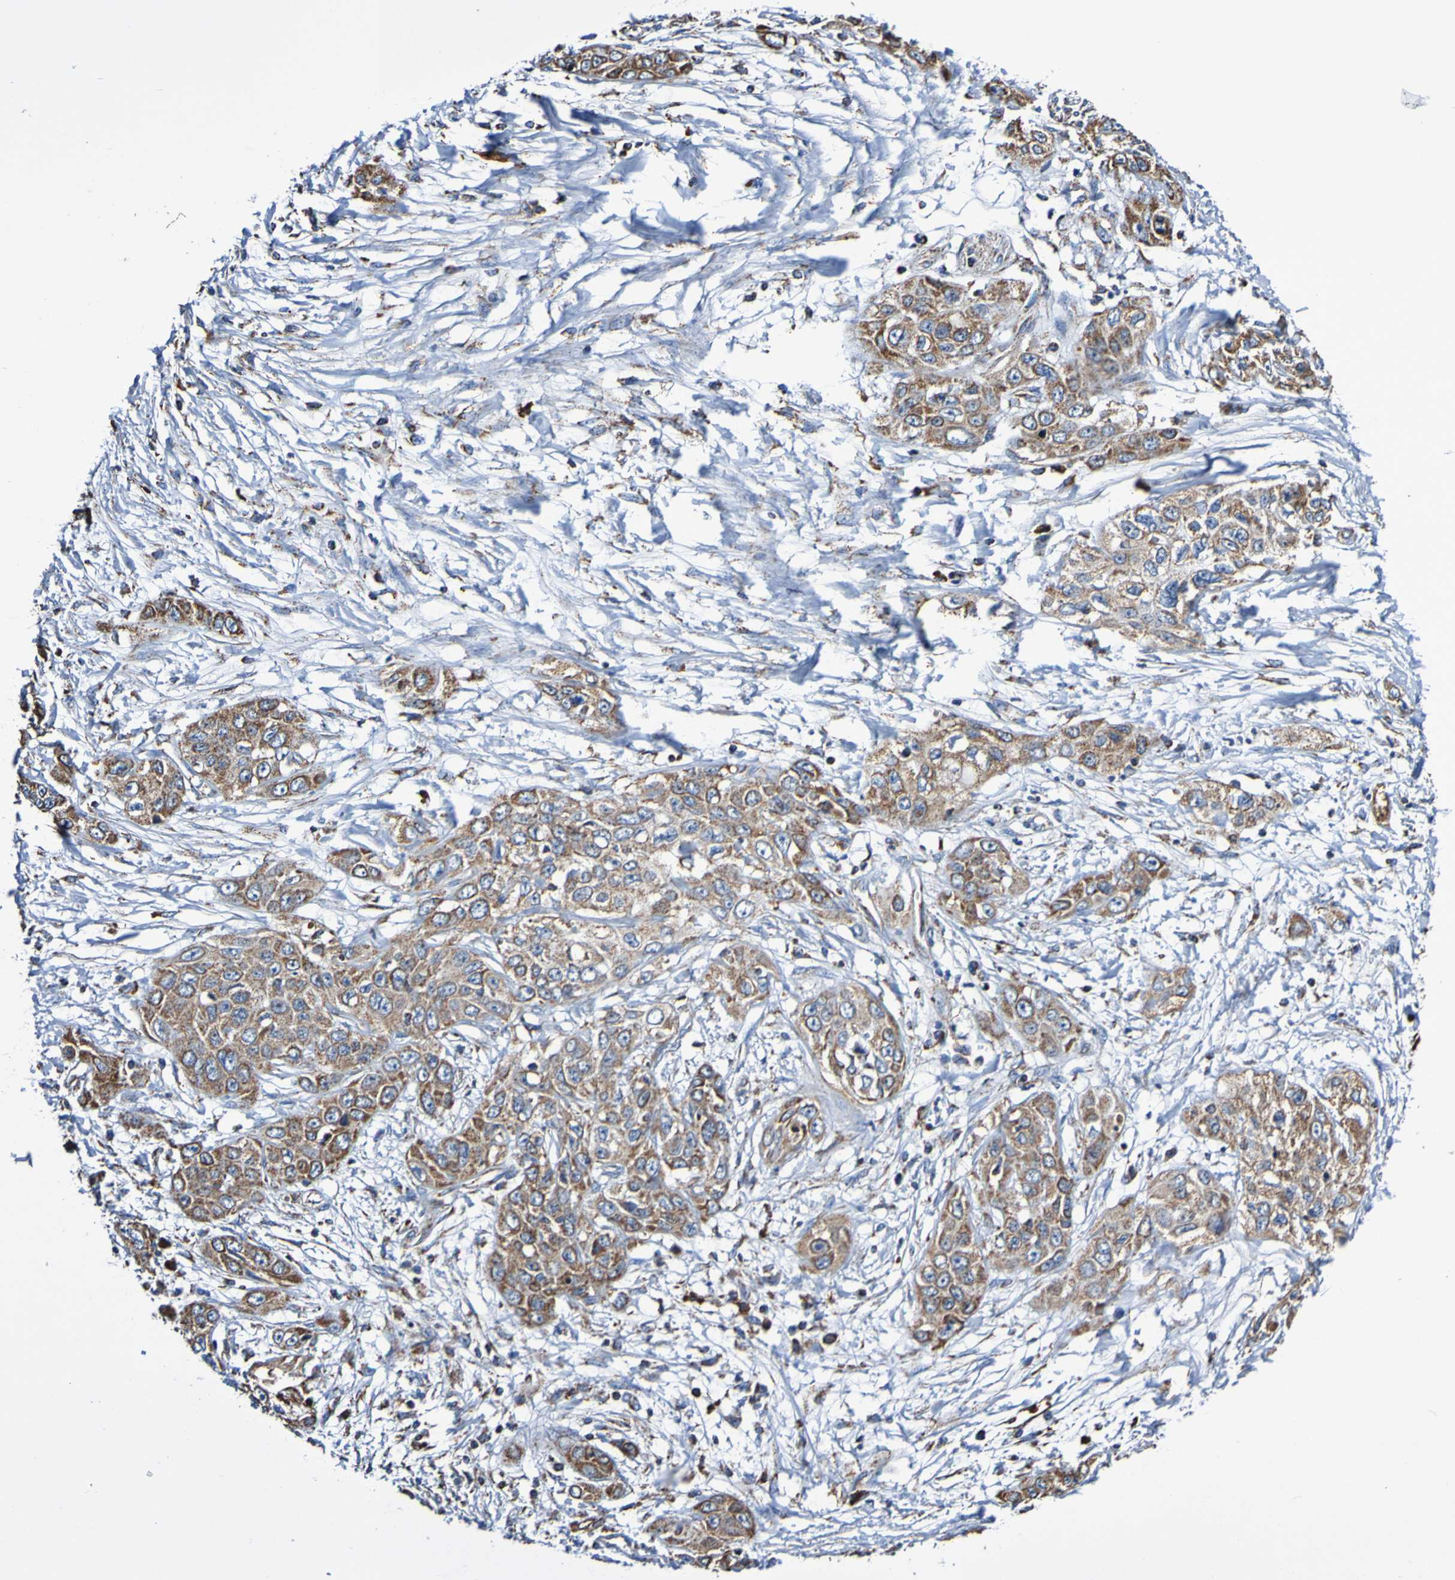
{"staining": {"intensity": "strong", "quantity": ">75%", "location": "cytoplasmic/membranous"}, "tissue": "pancreatic cancer", "cell_type": "Tumor cells", "image_type": "cancer", "snomed": [{"axis": "morphology", "description": "Adenocarcinoma, NOS"}, {"axis": "topography", "description": "Pancreas"}], "caption": "Tumor cells display strong cytoplasmic/membranous positivity in approximately >75% of cells in pancreatic cancer (adenocarcinoma). The staining is performed using DAB brown chromogen to label protein expression. The nuclei are counter-stained blue using hematoxylin.", "gene": "IL18R1", "patient": {"sex": "female", "age": 70}}